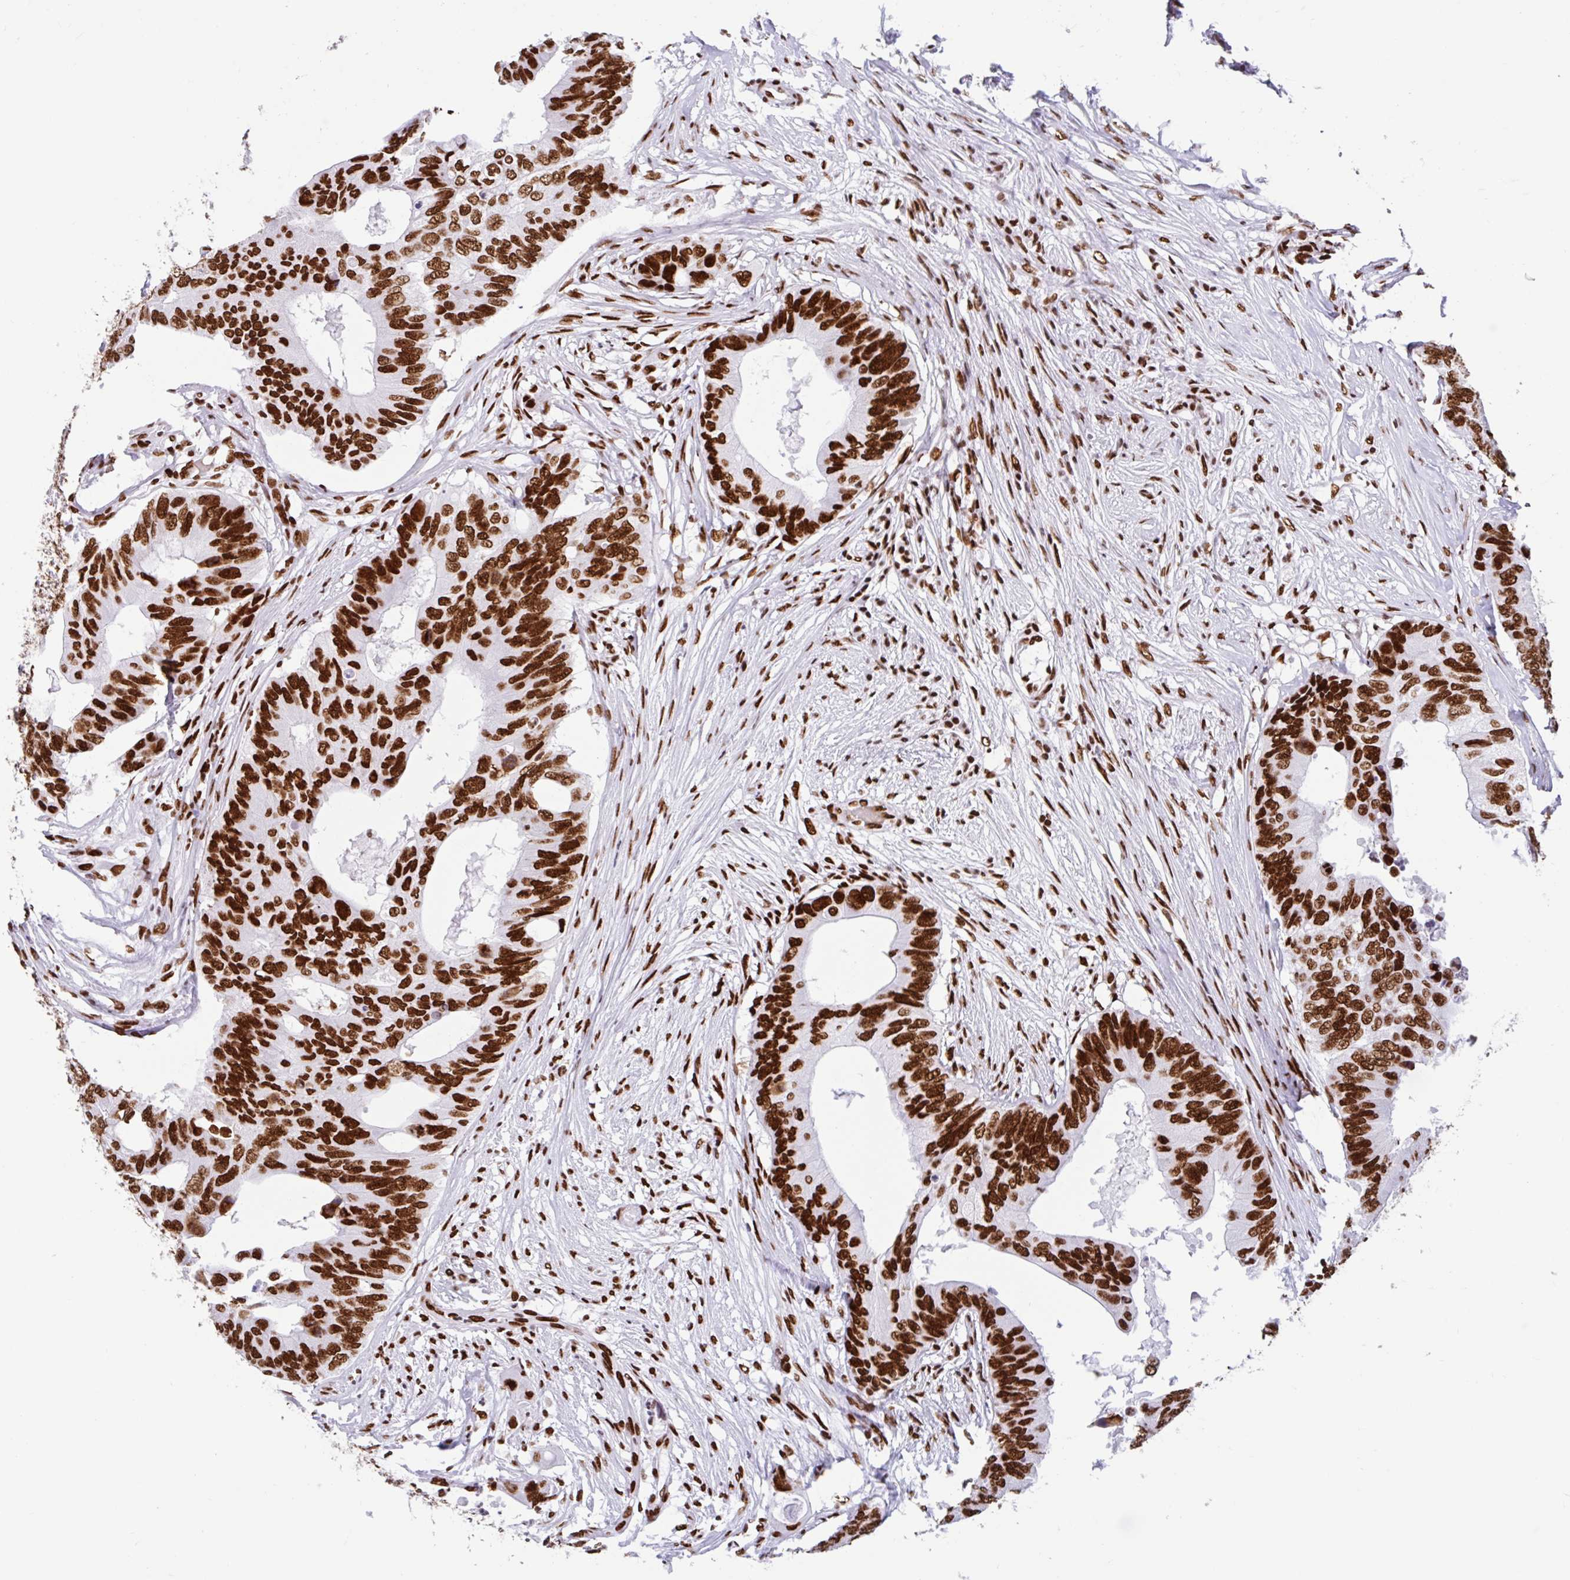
{"staining": {"intensity": "strong", "quantity": ">75%", "location": "nuclear"}, "tissue": "colorectal cancer", "cell_type": "Tumor cells", "image_type": "cancer", "snomed": [{"axis": "morphology", "description": "Adenocarcinoma, NOS"}, {"axis": "topography", "description": "Colon"}], "caption": "Immunohistochemistry (DAB (3,3'-diaminobenzidine)) staining of colorectal adenocarcinoma shows strong nuclear protein expression in approximately >75% of tumor cells.", "gene": "KHDRBS1", "patient": {"sex": "male", "age": 71}}